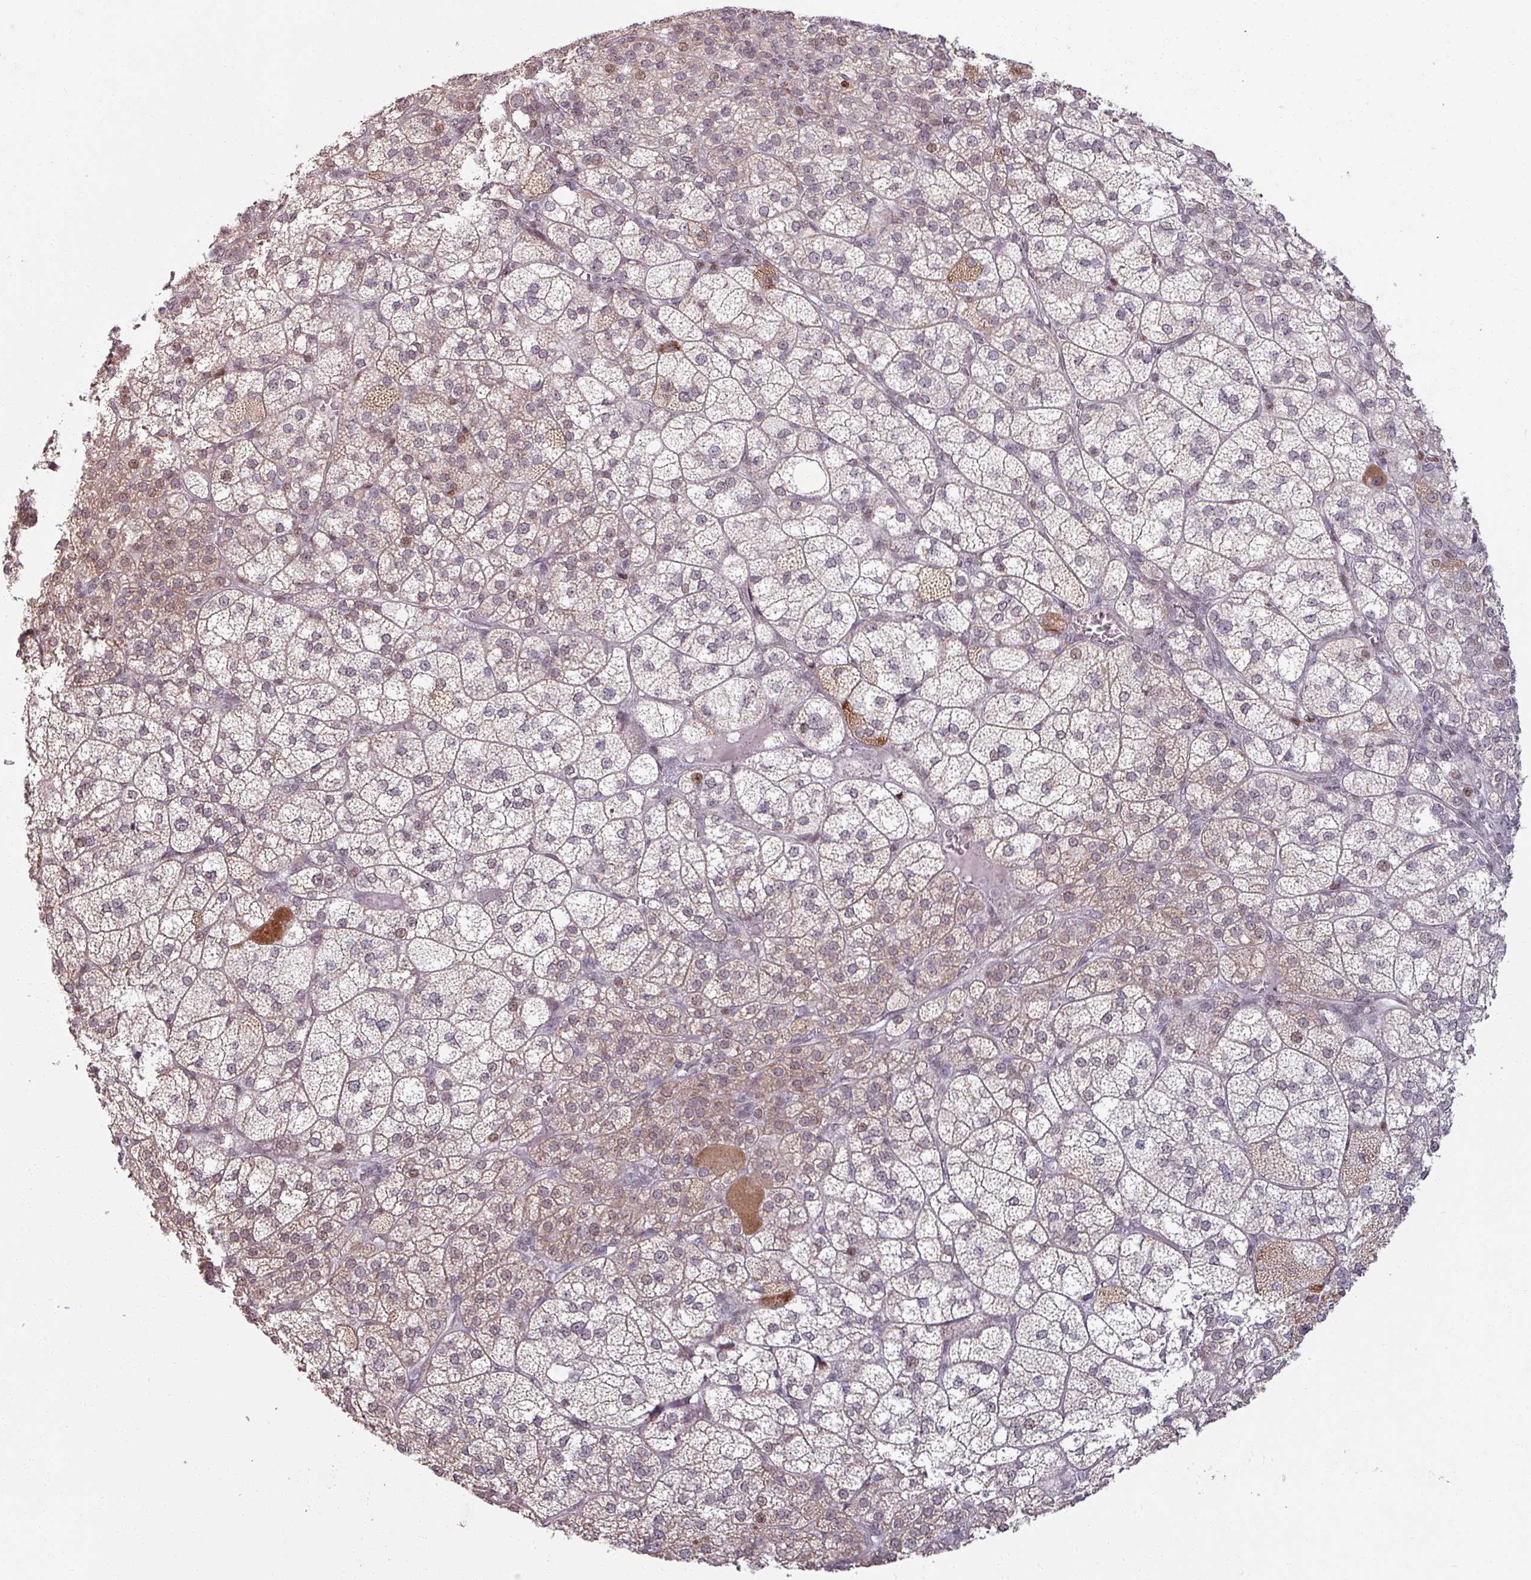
{"staining": {"intensity": "moderate", "quantity": "25%-75%", "location": "cytoplasmic/membranous,nuclear"}, "tissue": "adrenal gland", "cell_type": "Glandular cells", "image_type": "normal", "snomed": [{"axis": "morphology", "description": "Normal tissue, NOS"}, {"axis": "topography", "description": "Adrenal gland"}], "caption": "A high-resolution image shows IHC staining of benign adrenal gland, which reveals moderate cytoplasmic/membranous,nuclear expression in about 25%-75% of glandular cells. (DAB IHC with brightfield microscopy, high magnification).", "gene": "NCOR1", "patient": {"sex": "female", "age": 60}}